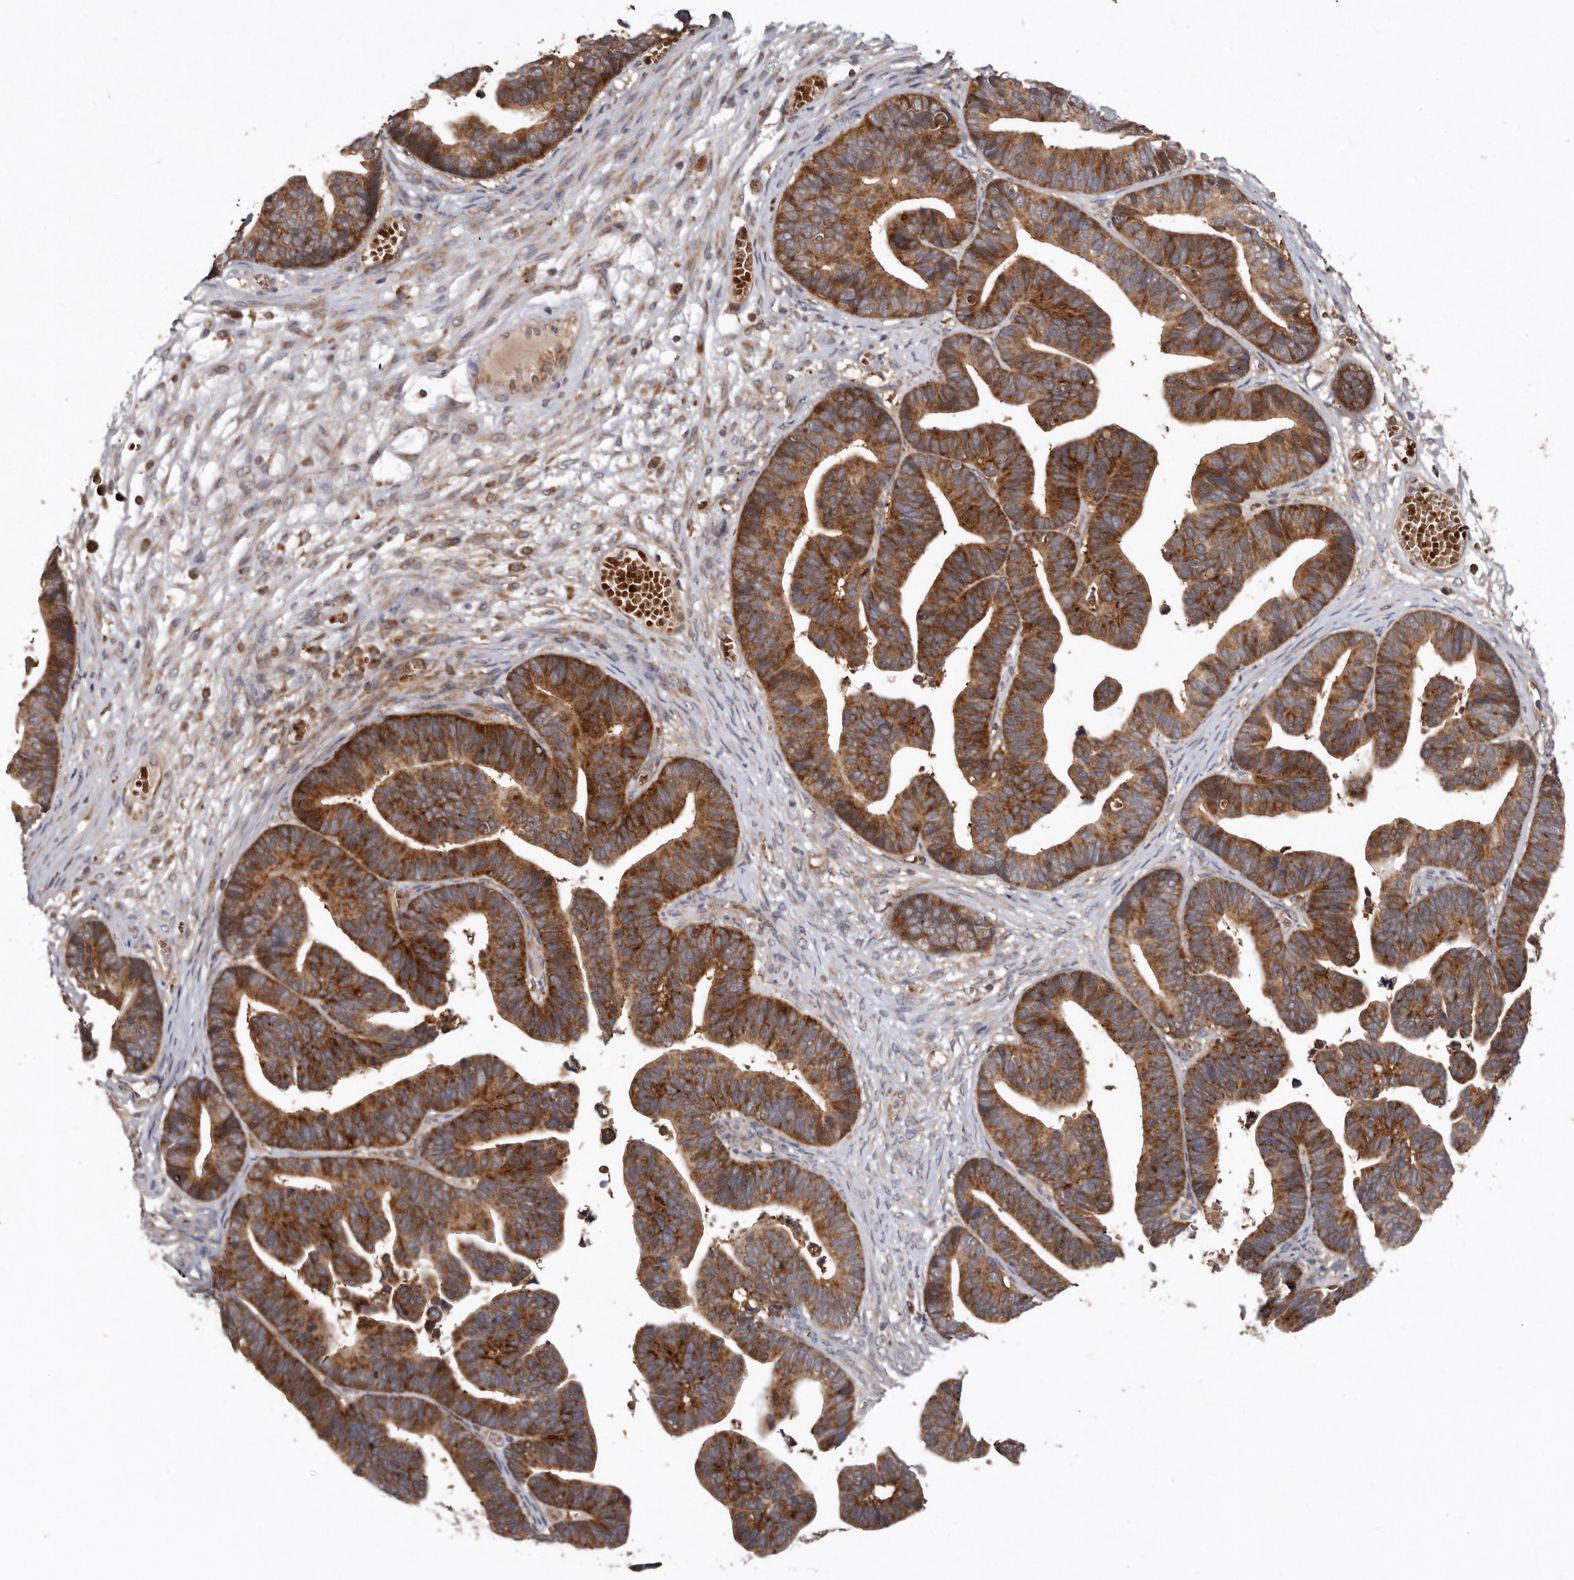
{"staining": {"intensity": "strong", "quantity": ">75%", "location": "cytoplasmic/membranous"}, "tissue": "ovarian cancer", "cell_type": "Tumor cells", "image_type": "cancer", "snomed": [{"axis": "morphology", "description": "Cystadenocarcinoma, serous, NOS"}, {"axis": "topography", "description": "Ovary"}], "caption": "A photomicrograph showing strong cytoplasmic/membranous staining in about >75% of tumor cells in ovarian cancer (serous cystadenocarcinoma), as visualized by brown immunohistochemical staining.", "gene": "GOT1L1", "patient": {"sex": "female", "age": 56}}